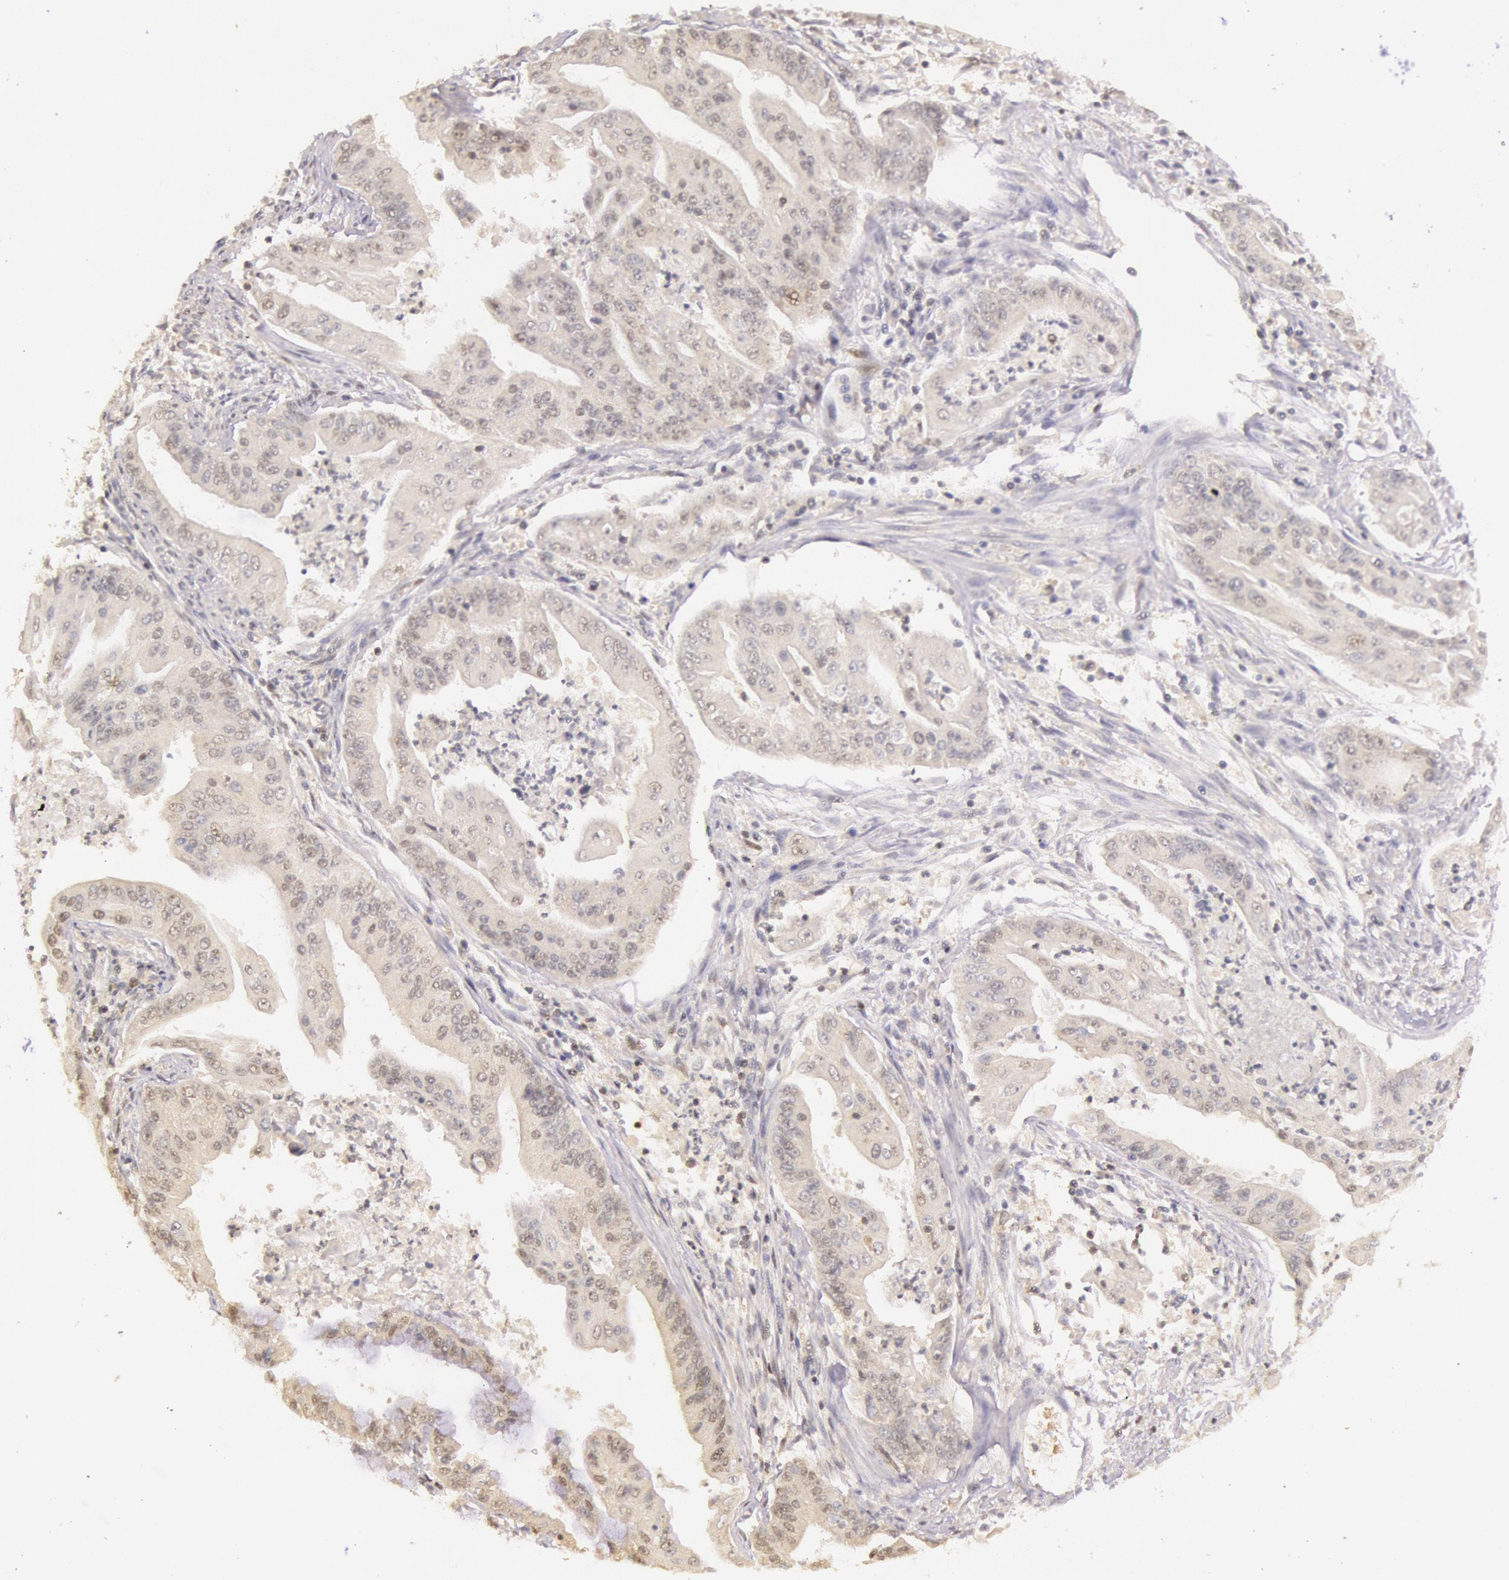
{"staining": {"intensity": "weak", "quantity": "25%-75%", "location": "cytoplasmic/membranous"}, "tissue": "endometrial cancer", "cell_type": "Tumor cells", "image_type": "cancer", "snomed": [{"axis": "morphology", "description": "Adenocarcinoma, NOS"}, {"axis": "topography", "description": "Endometrium"}], "caption": "The histopathology image exhibits staining of adenocarcinoma (endometrial), revealing weak cytoplasmic/membranous protein staining (brown color) within tumor cells.", "gene": "RTL10", "patient": {"sex": "female", "age": 63}}